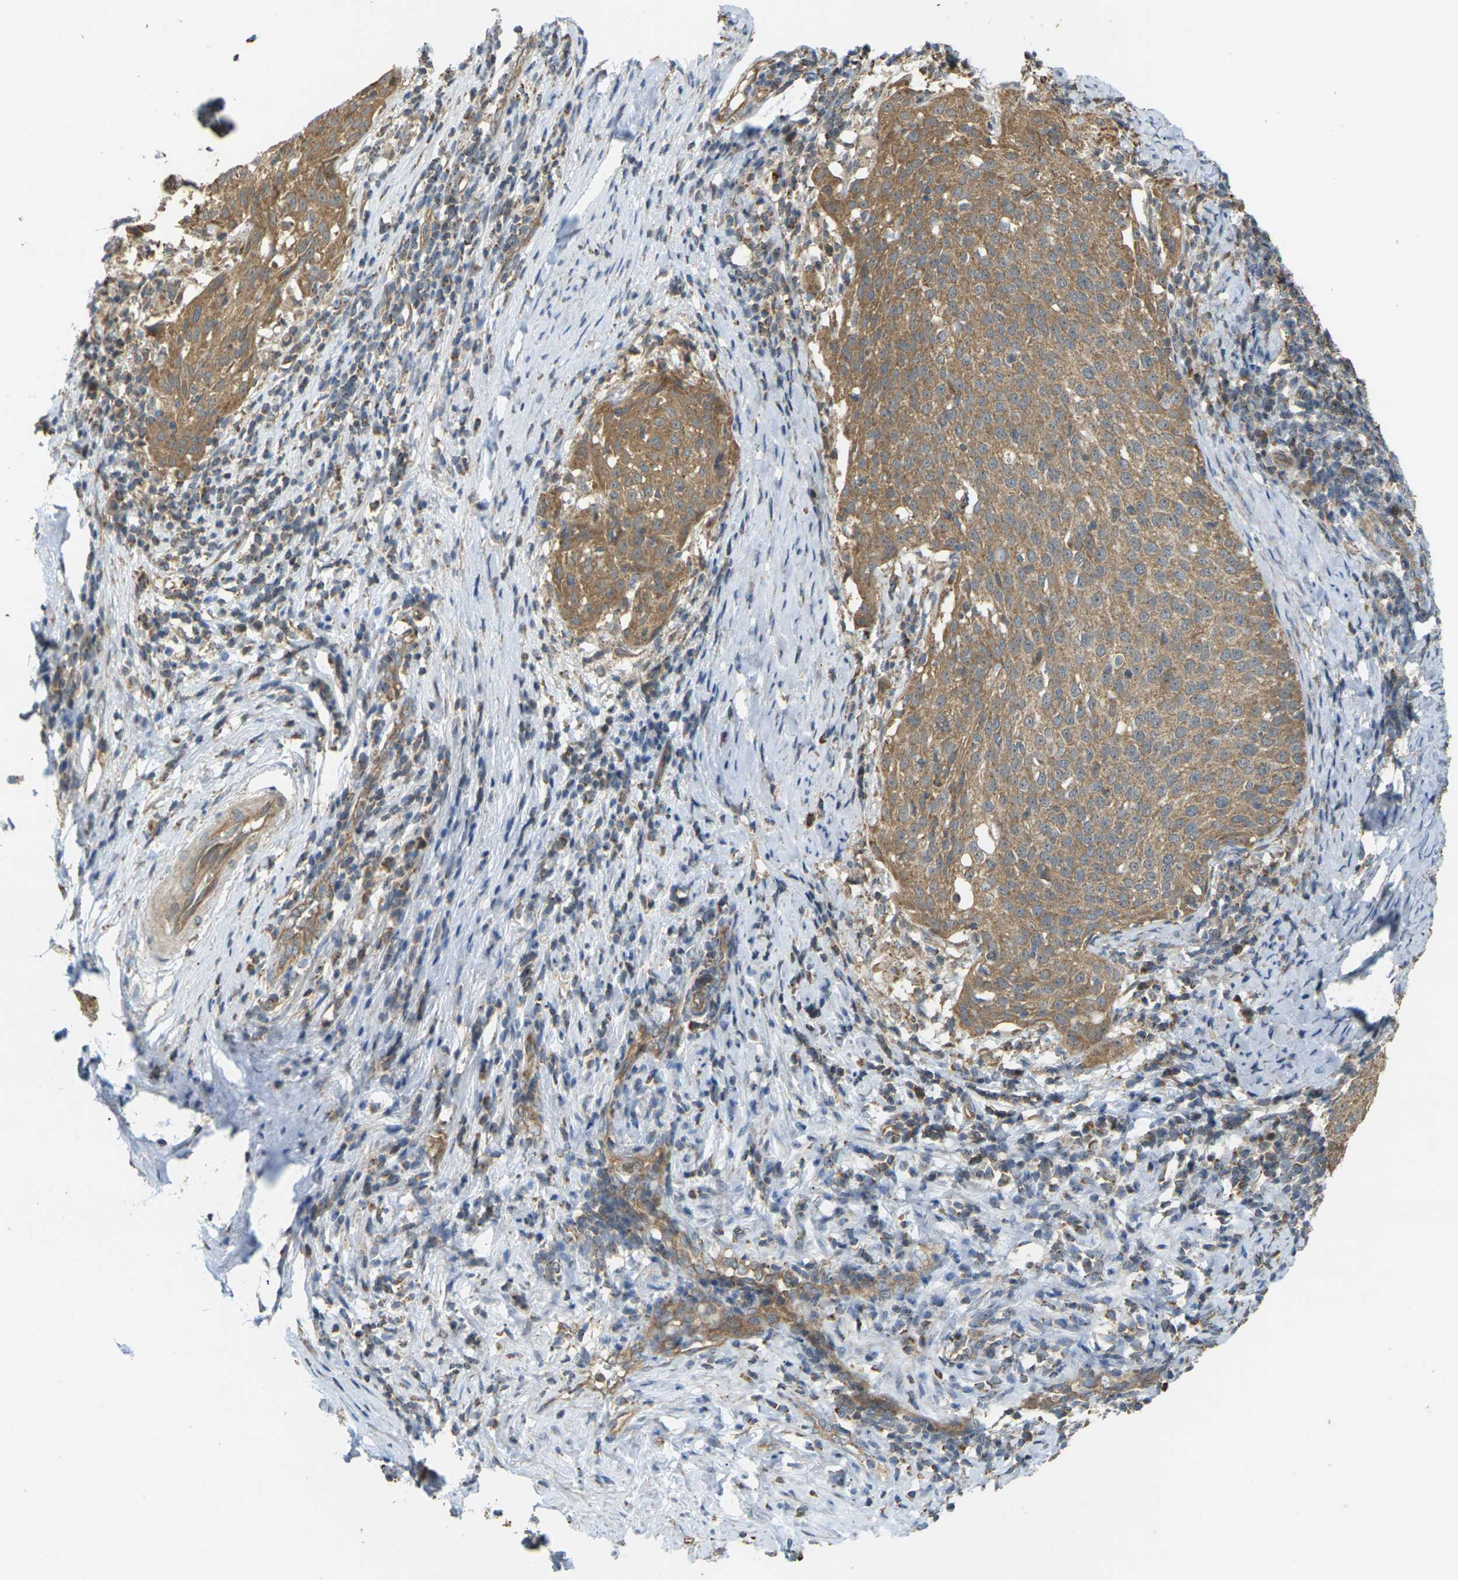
{"staining": {"intensity": "moderate", "quantity": ">75%", "location": "cytoplasmic/membranous"}, "tissue": "cervical cancer", "cell_type": "Tumor cells", "image_type": "cancer", "snomed": [{"axis": "morphology", "description": "Squamous cell carcinoma, NOS"}, {"axis": "topography", "description": "Cervix"}], "caption": "High-power microscopy captured an IHC micrograph of cervical cancer (squamous cell carcinoma), revealing moderate cytoplasmic/membranous positivity in about >75% of tumor cells.", "gene": "KSR1", "patient": {"sex": "female", "age": 51}}